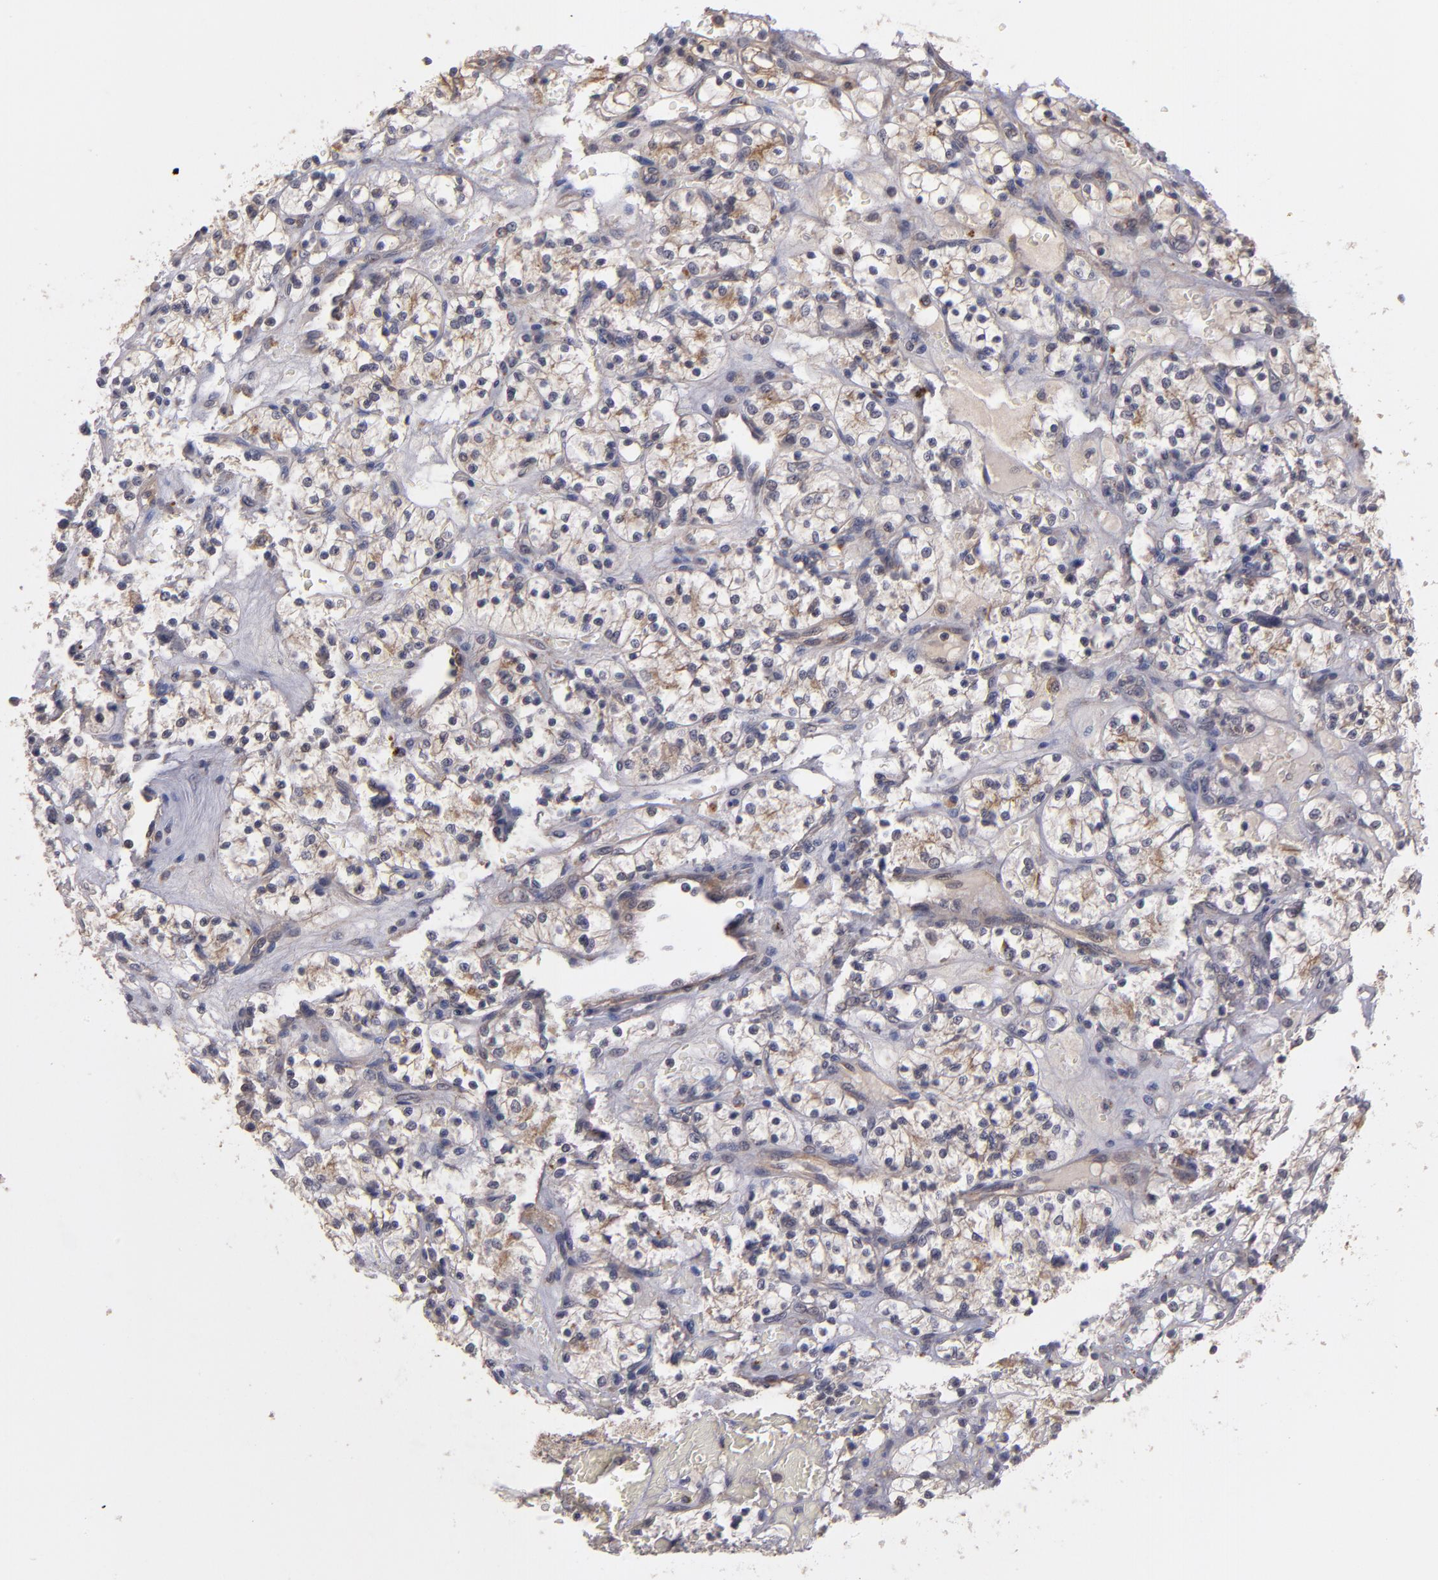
{"staining": {"intensity": "weak", "quantity": "<25%", "location": "cytoplasmic/membranous"}, "tissue": "renal cancer", "cell_type": "Tumor cells", "image_type": "cancer", "snomed": [{"axis": "morphology", "description": "Adenocarcinoma, NOS"}, {"axis": "topography", "description": "Kidney"}], "caption": "An image of human renal cancer is negative for staining in tumor cells.", "gene": "CTSO", "patient": {"sex": "female", "age": 60}}